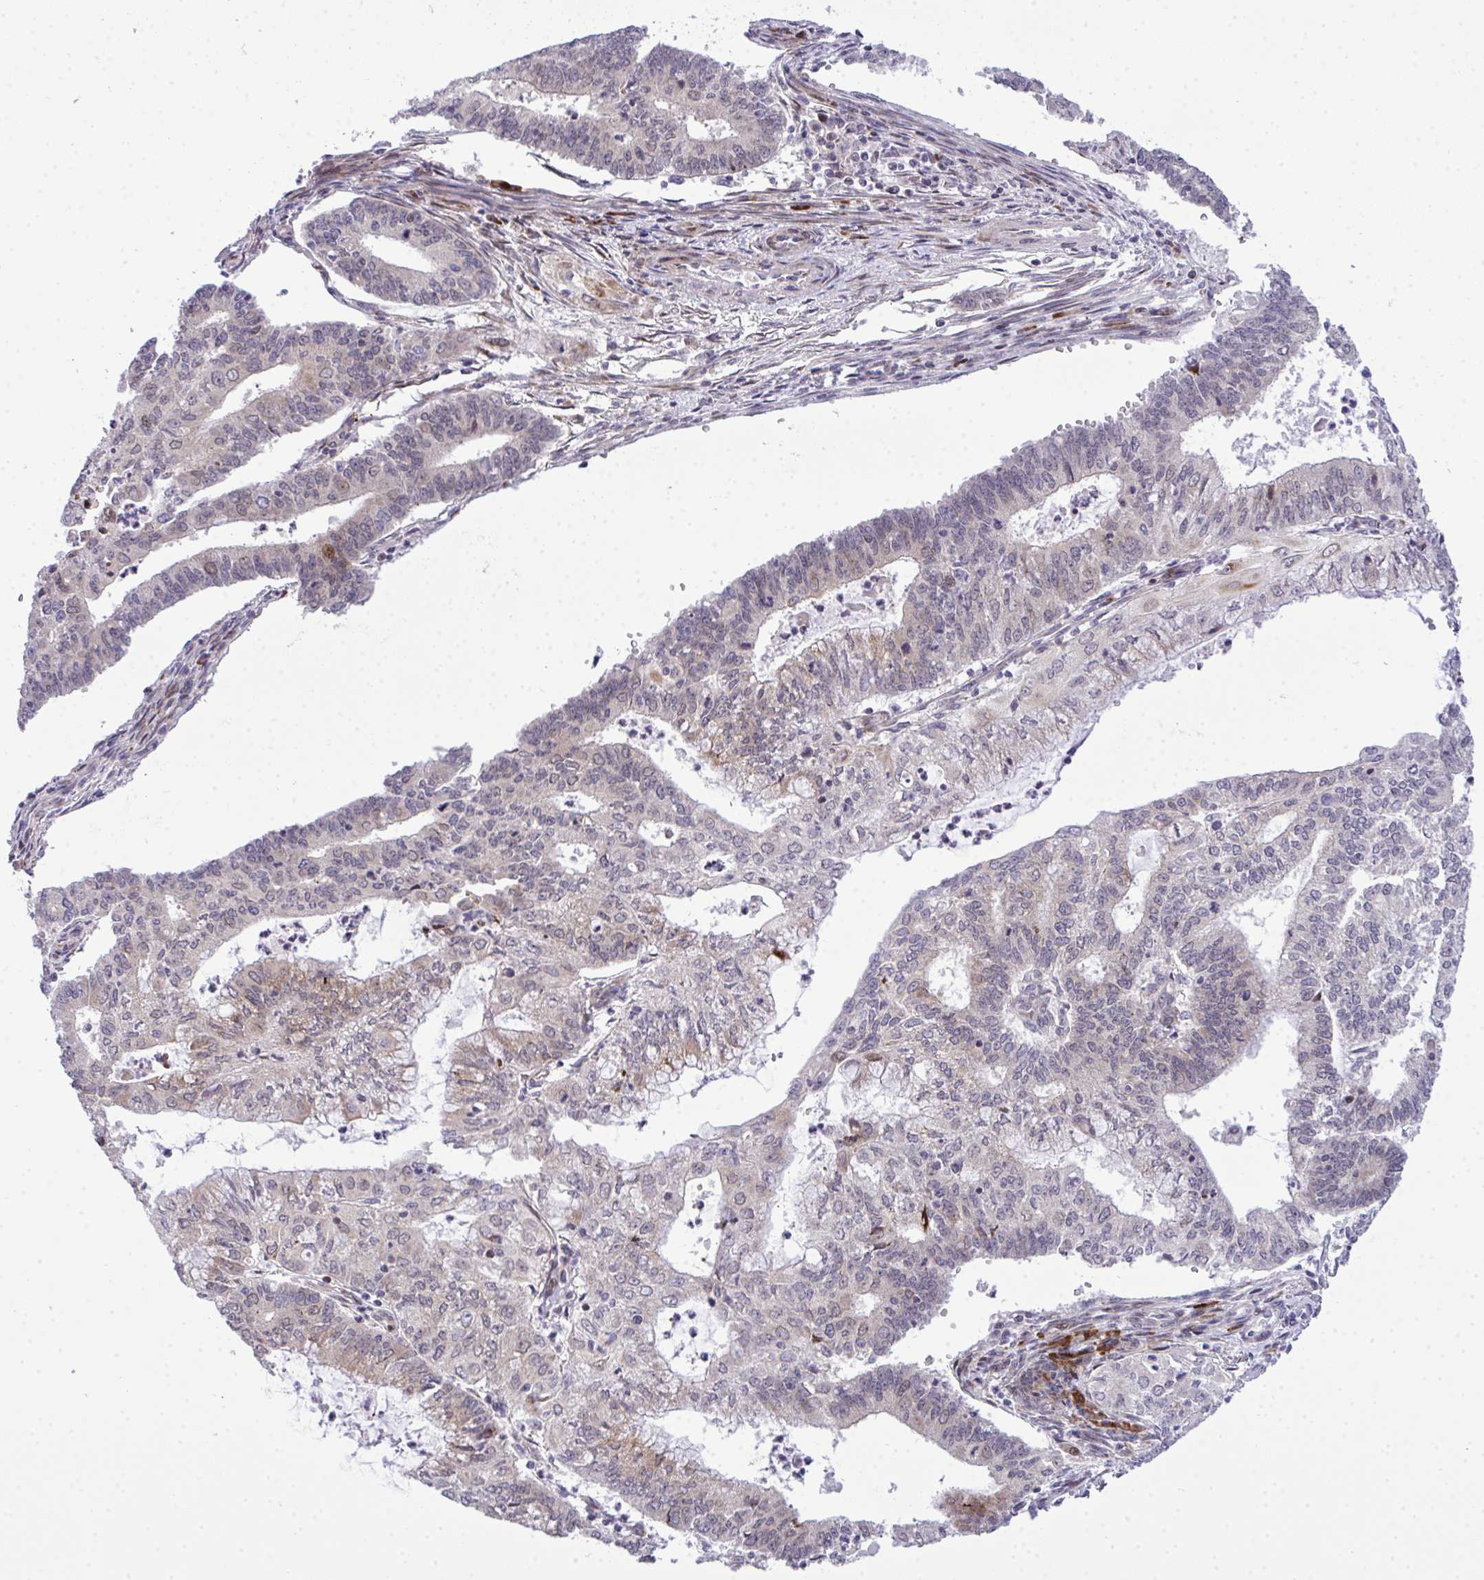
{"staining": {"intensity": "weak", "quantity": "25%-75%", "location": "cytoplasmic/membranous,nuclear"}, "tissue": "endometrial cancer", "cell_type": "Tumor cells", "image_type": "cancer", "snomed": [{"axis": "morphology", "description": "Adenocarcinoma, NOS"}, {"axis": "topography", "description": "Endometrium"}], "caption": "High-power microscopy captured an immunohistochemistry image of endometrial adenocarcinoma, revealing weak cytoplasmic/membranous and nuclear positivity in approximately 25%-75% of tumor cells.", "gene": "CASTOR2", "patient": {"sex": "female", "age": 61}}